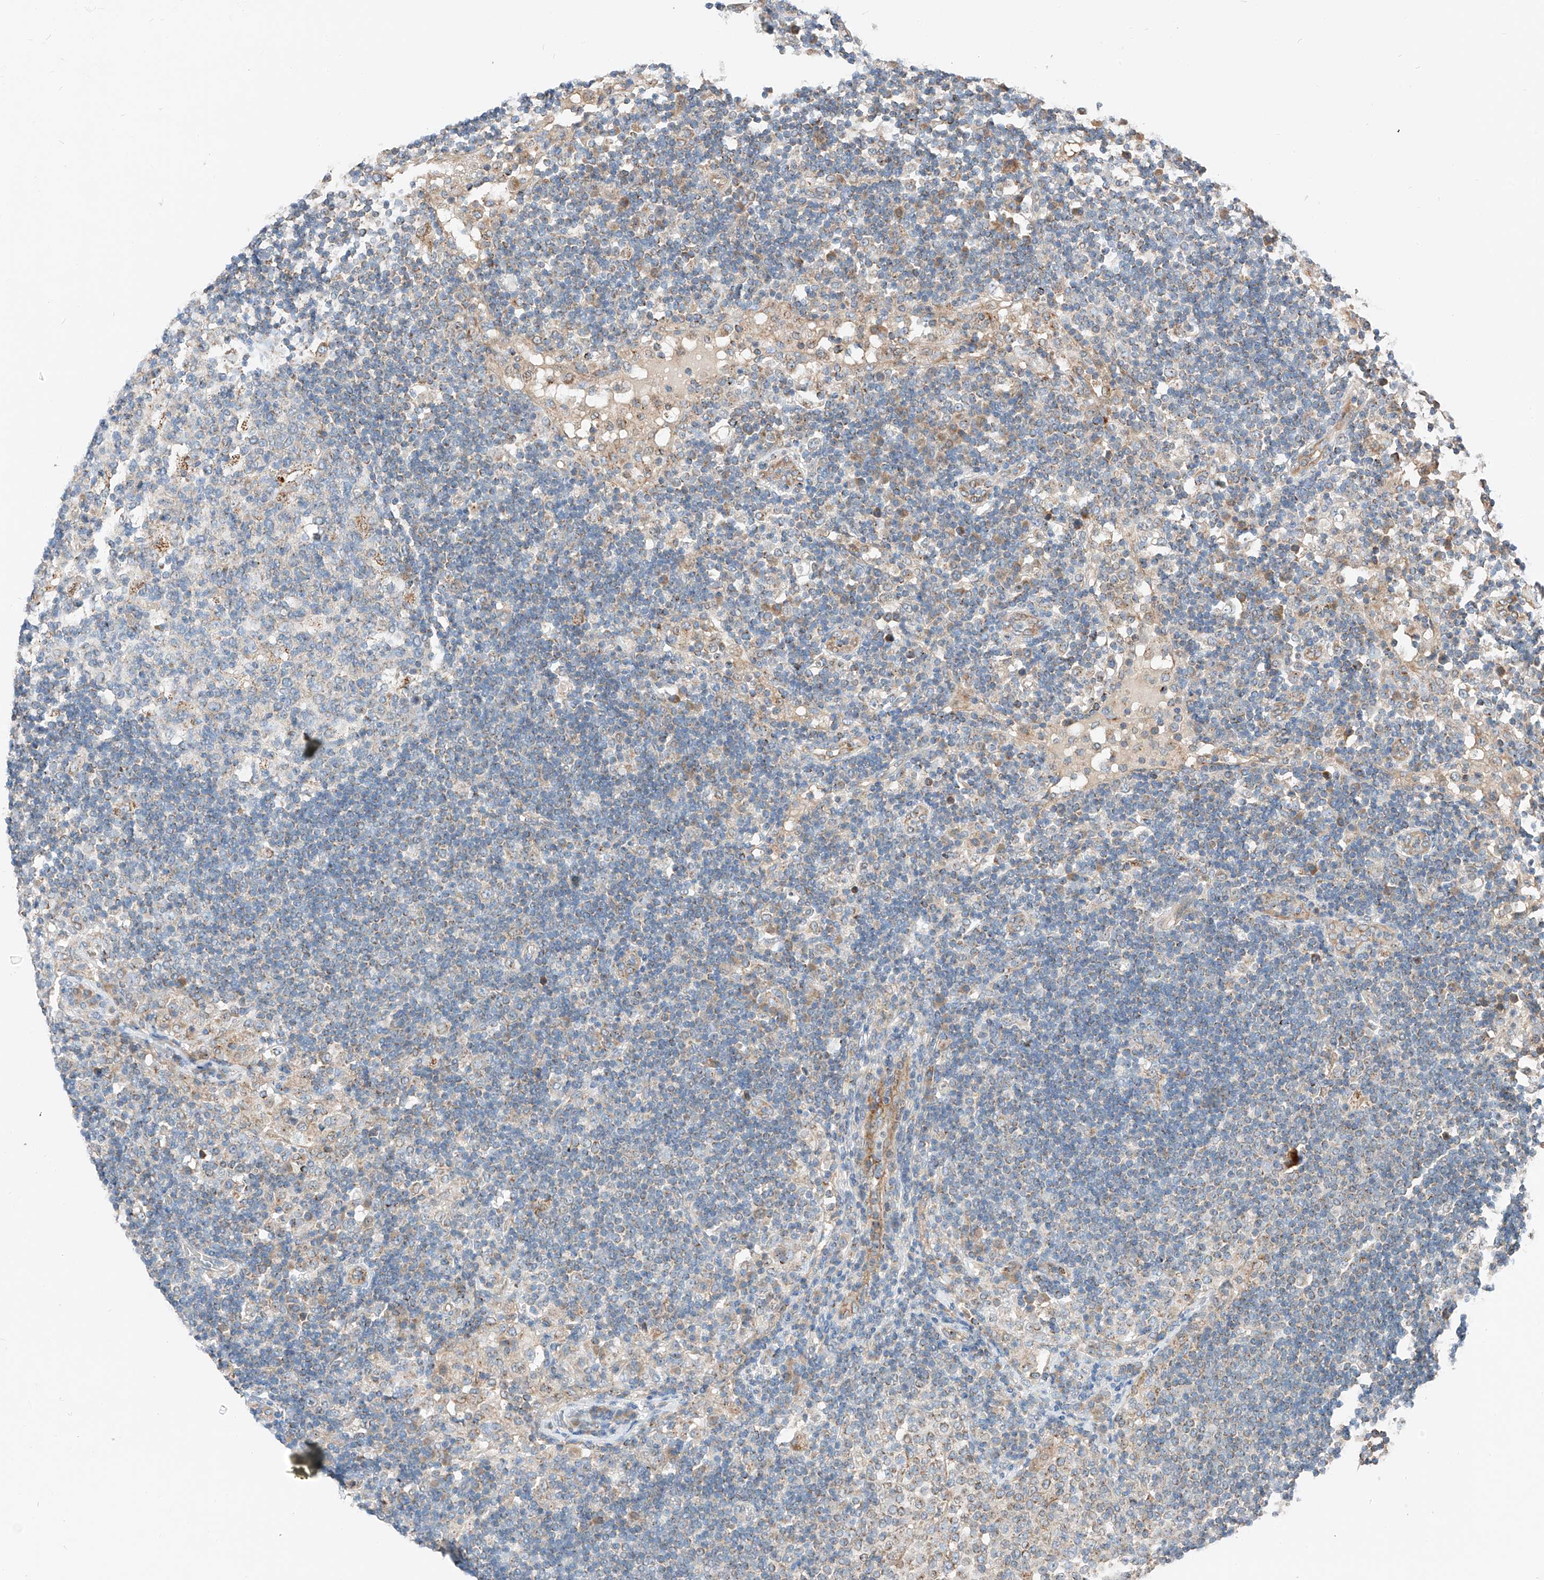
{"staining": {"intensity": "negative", "quantity": "none", "location": "none"}, "tissue": "lymph node", "cell_type": "Germinal center cells", "image_type": "normal", "snomed": [{"axis": "morphology", "description": "Normal tissue, NOS"}, {"axis": "topography", "description": "Lymph node"}], "caption": "High power microscopy histopathology image of an immunohistochemistry (IHC) micrograph of benign lymph node, revealing no significant positivity in germinal center cells. Nuclei are stained in blue.", "gene": "RUSC1", "patient": {"sex": "female", "age": 53}}